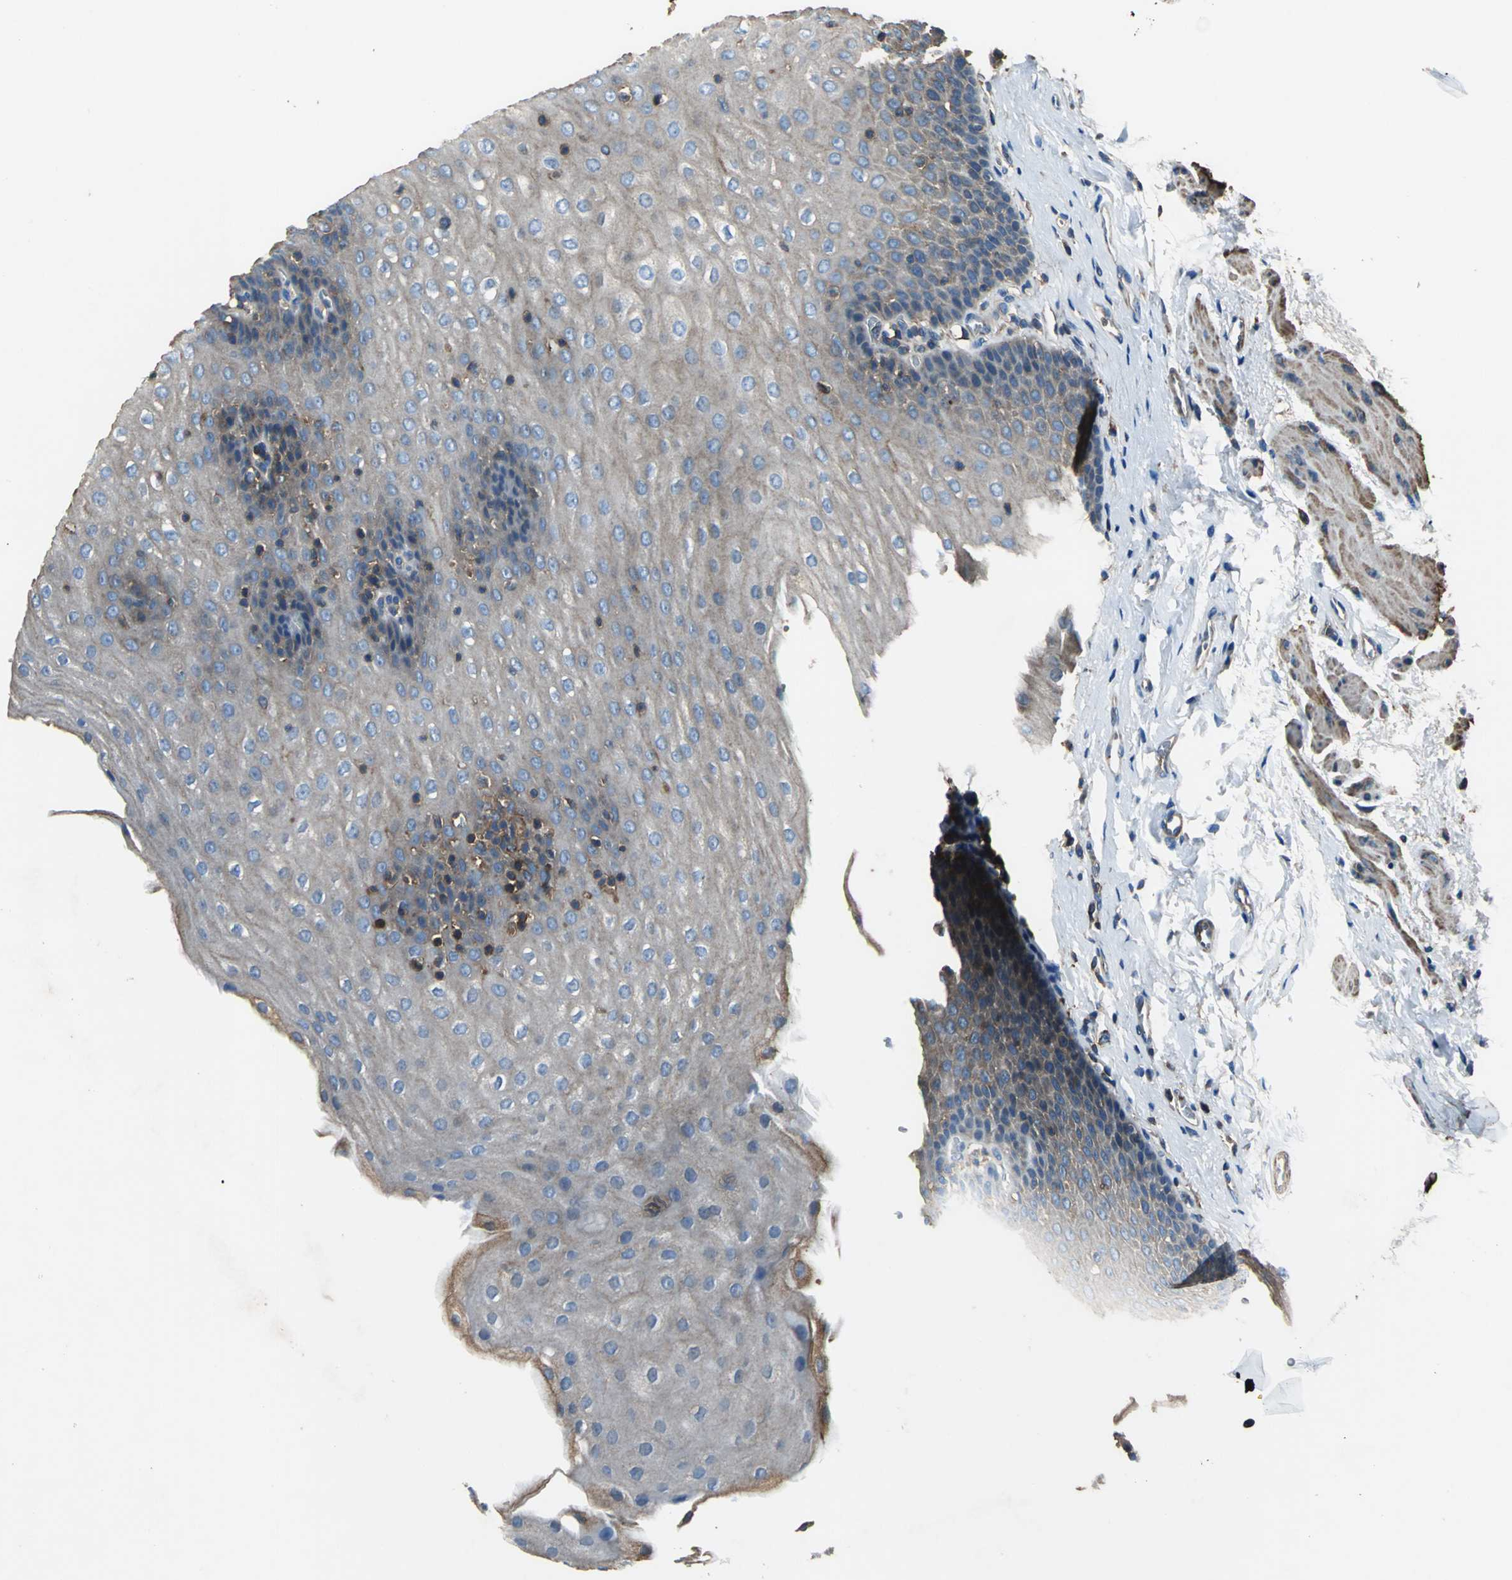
{"staining": {"intensity": "moderate", "quantity": "25%-75%", "location": "cytoplasmic/membranous"}, "tissue": "esophagus", "cell_type": "Squamous epithelial cells", "image_type": "normal", "snomed": [{"axis": "morphology", "description": "Normal tissue, NOS"}, {"axis": "topography", "description": "Esophagus"}], "caption": "A high-resolution histopathology image shows immunohistochemistry staining of benign esophagus, which shows moderate cytoplasmic/membranous positivity in approximately 25%-75% of squamous epithelial cells. The staining was performed using DAB to visualize the protein expression in brown, while the nuclei were stained in blue with hematoxylin (Magnification: 20x).", "gene": "PARVA", "patient": {"sex": "female", "age": 61}}